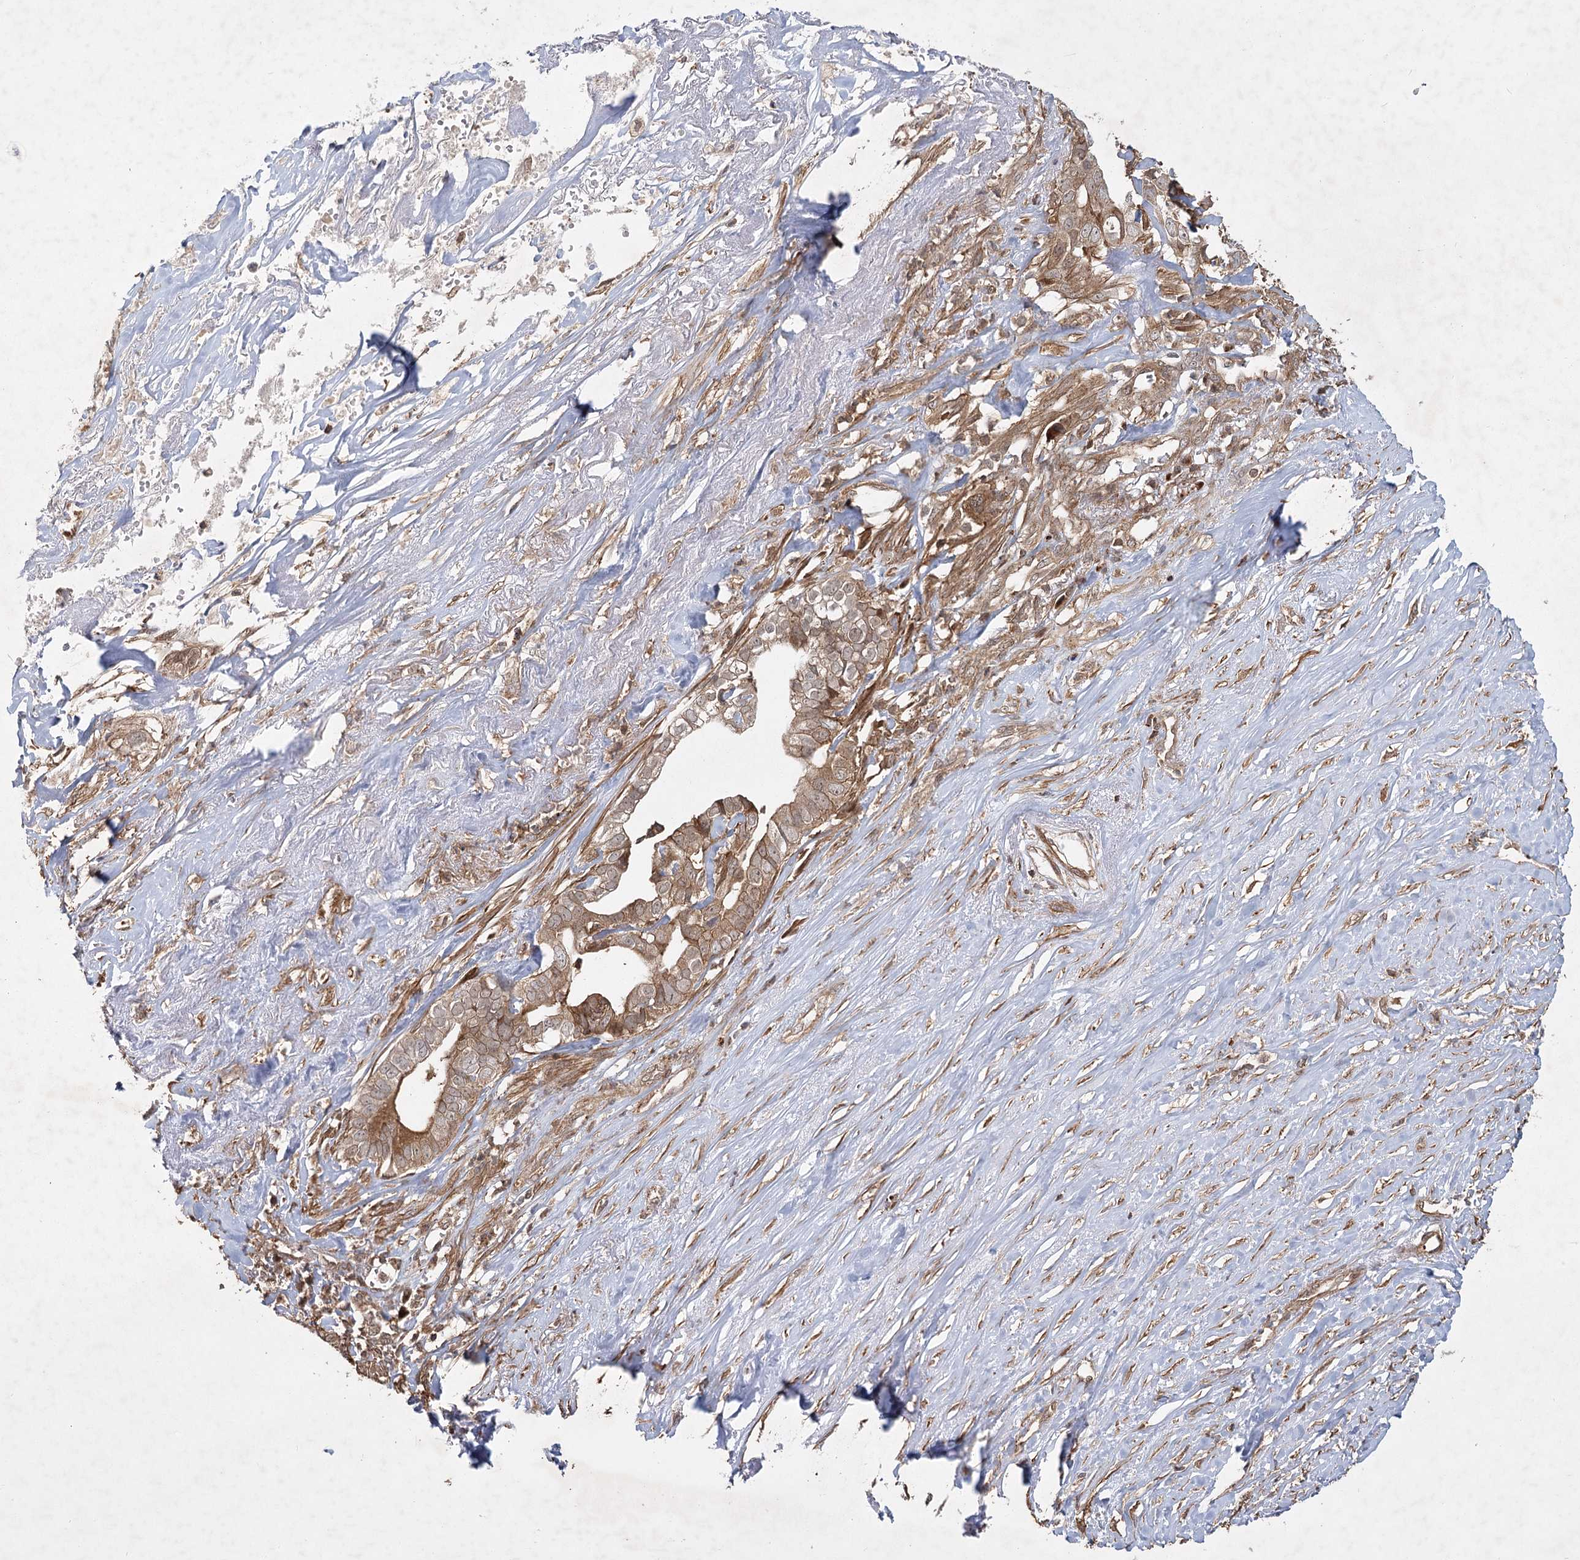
{"staining": {"intensity": "moderate", "quantity": ">75%", "location": "cytoplasmic/membranous"}, "tissue": "liver cancer", "cell_type": "Tumor cells", "image_type": "cancer", "snomed": [{"axis": "morphology", "description": "Cholangiocarcinoma"}, {"axis": "topography", "description": "Liver"}], "caption": "Liver cancer was stained to show a protein in brown. There is medium levels of moderate cytoplasmic/membranous expression in about >75% of tumor cells. (DAB = brown stain, brightfield microscopy at high magnification).", "gene": "MDFIC", "patient": {"sex": "female", "age": 79}}